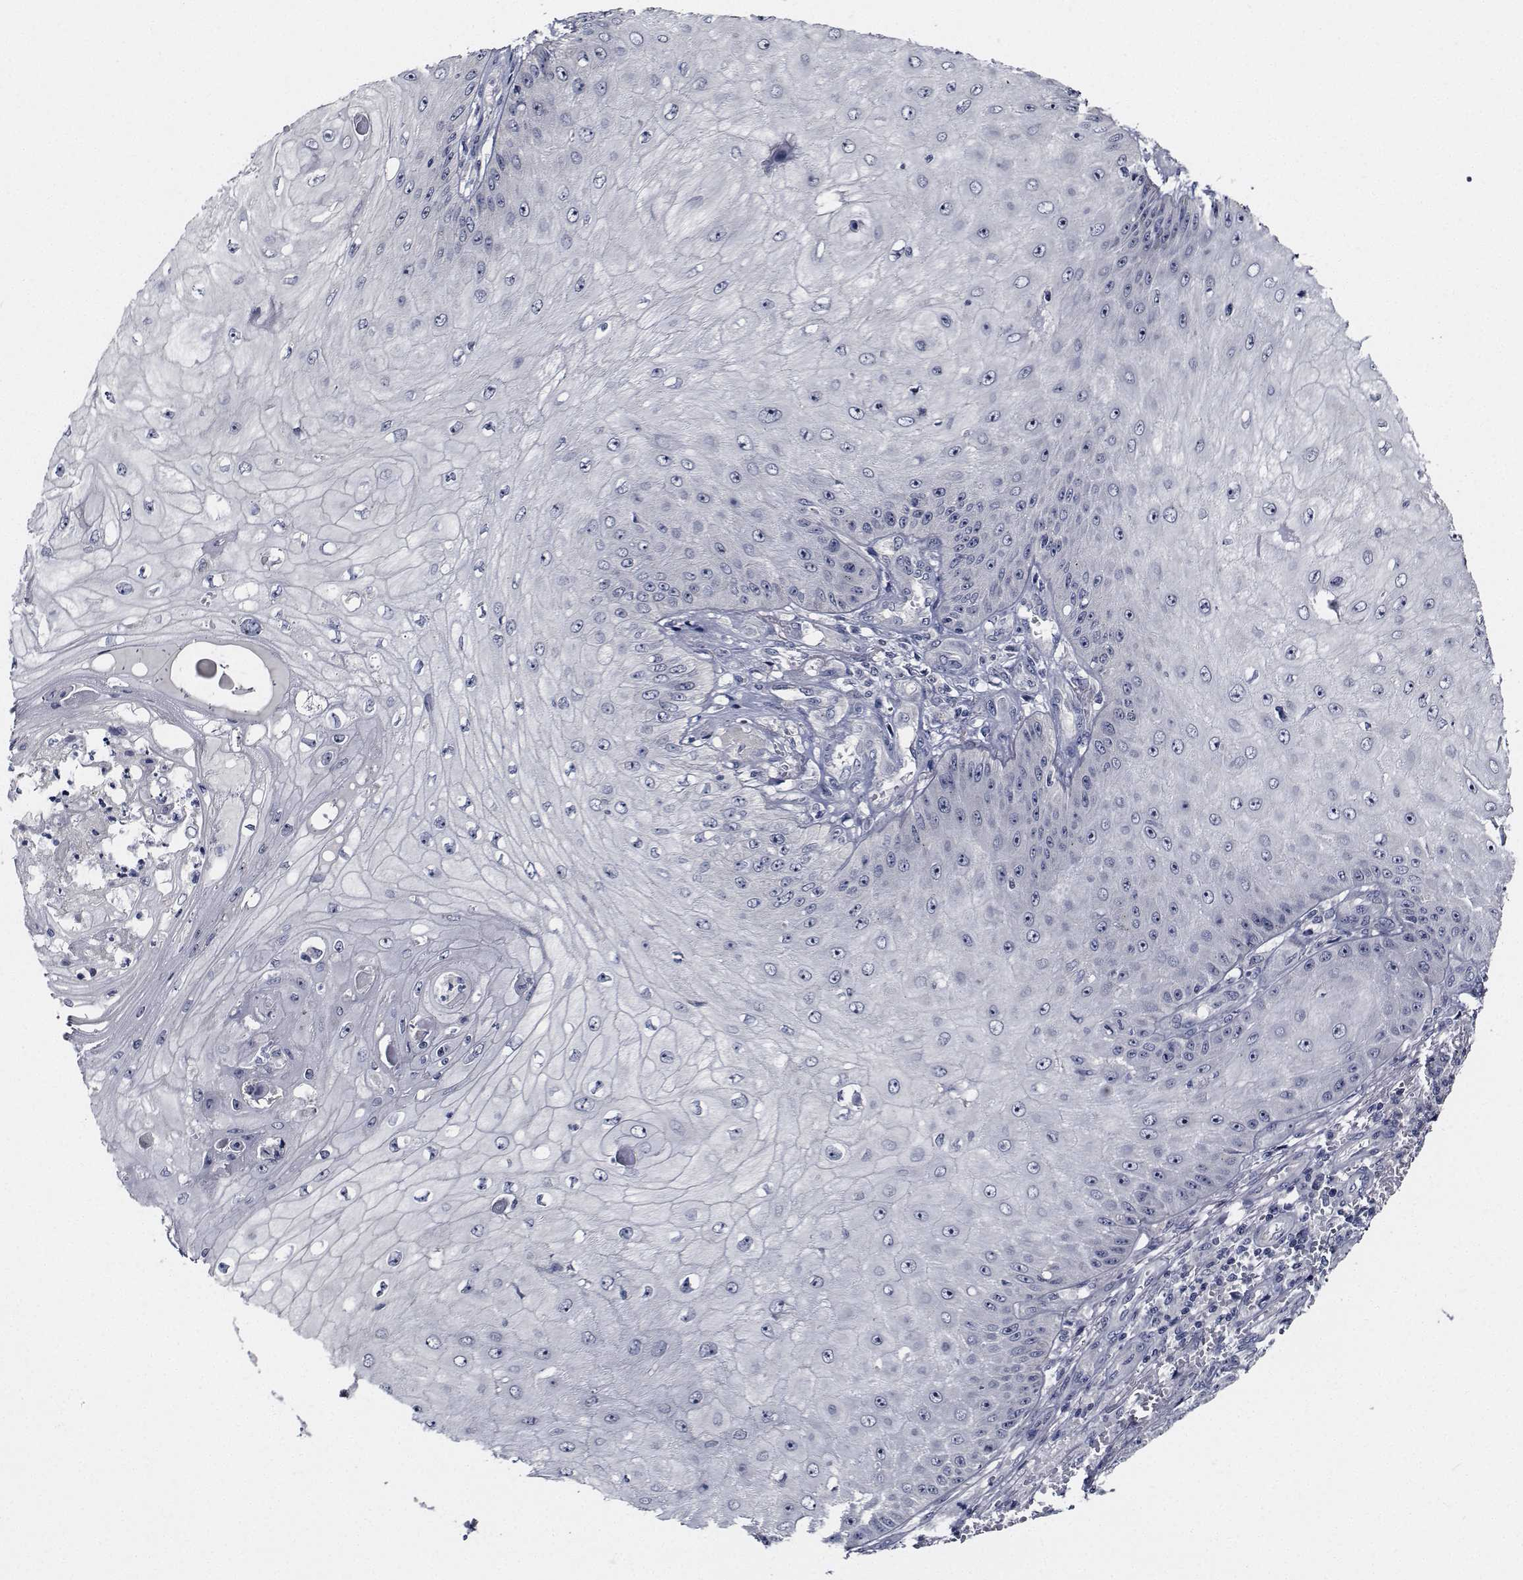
{"staining": {"intensity": "negative", "quantity": "none", "location": "none"}, "tissue": "skin cancer", "cell_type": "Tumor cells", "image_type": "cancer", "snomed": [{"axis": "morphology", "description": "Squamous cell carcinoma, NOS"}, {"axis": "topography", "description": "Skin"}], "caption": "A high-resolution image shows immunohistochemistry (IHC) staining of squamous cell carcinoma (skin), which demonstrates no significant positivity in tumor cells.", "gene": "NVL", "patient": {"sex": "male", "age": 70}}